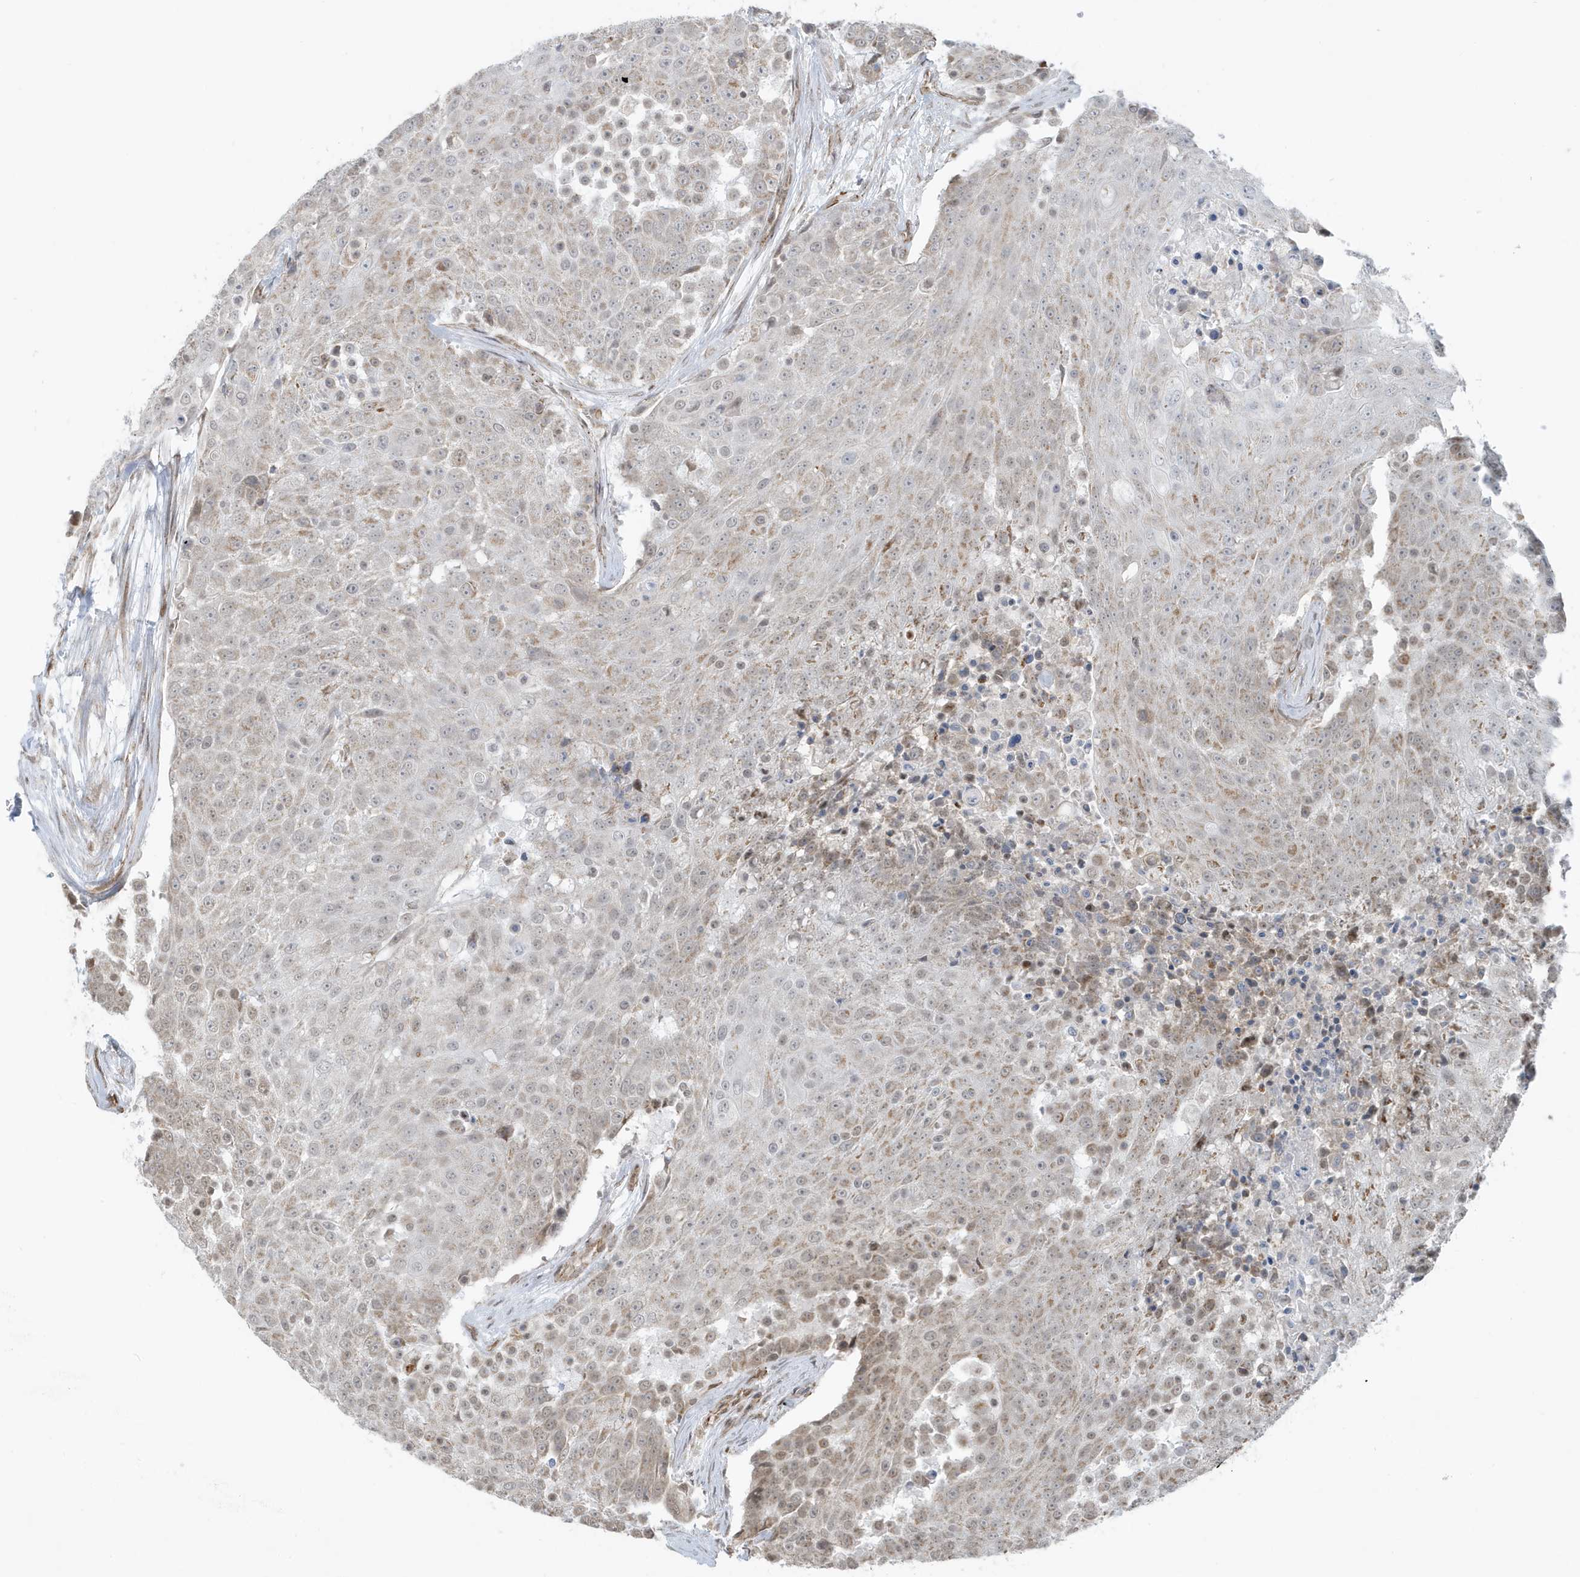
{"staining": {"intensity": "weak", "quantity": "<25%", "location": "nuclear"}, "tissue": "urothelial cancer", "cell_type": "Tumor cells", "image_type": "cancer", "snomed": [{"axis": "morphology", "description": "Urothelial carcinoma, High grade"}, {"axis": "topography", "description": "Urinary bladder"}], "caption": "Tumor cells are negative for brown protein staining in high-grade urothelial carcinoma.", "gene": "CHCHD4", "patient": {"sex": "female", "age": 63}}